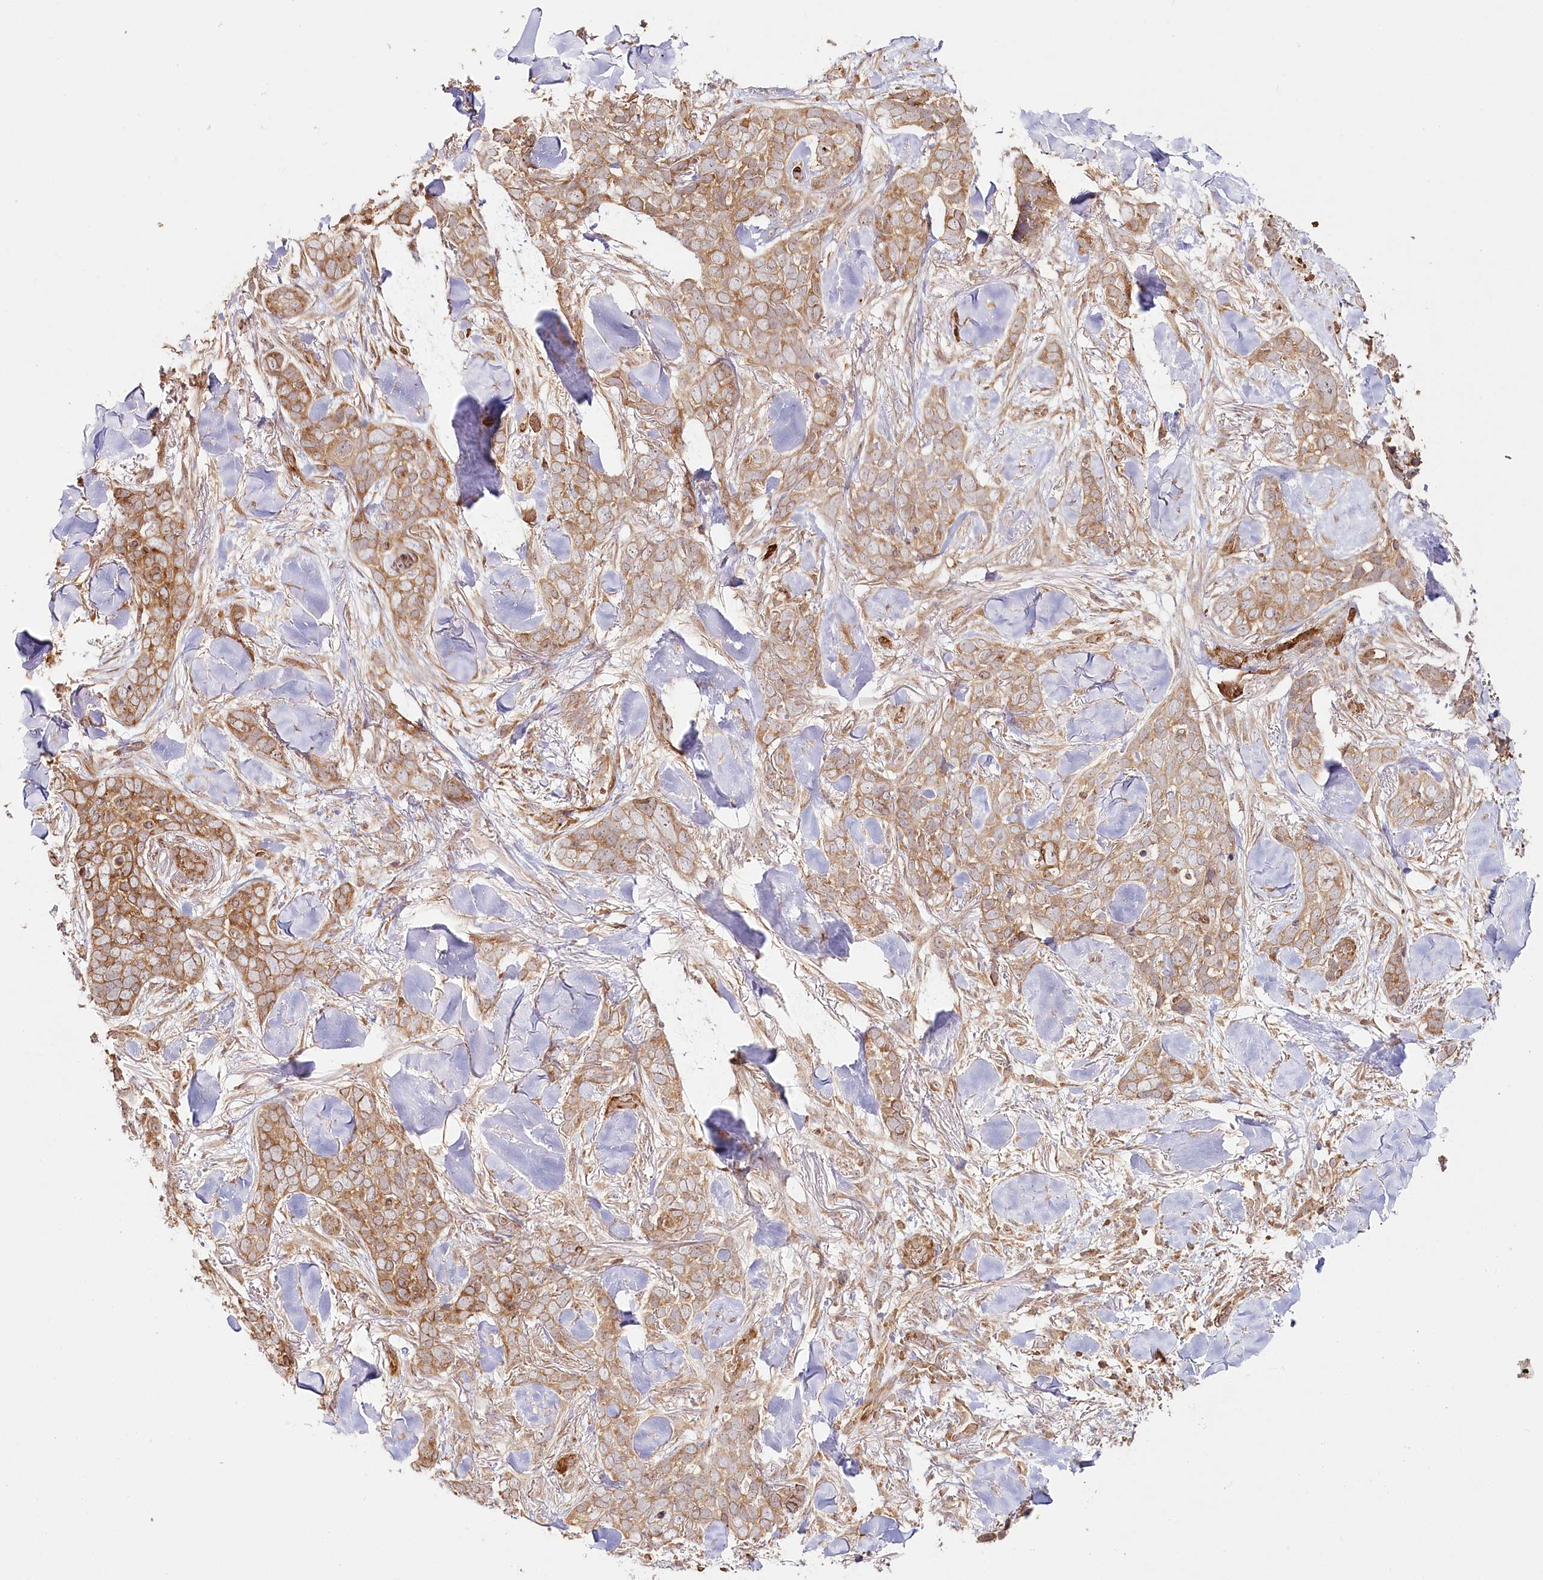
{"staining": {"intensity": "moderate", "quantity": ">75%", "location": "cytoplasmic/membranous"}, "tissue": "skin cancer", "cell_type": "Tumor cells", "image_type": "cancer", "snomed": [{"axis": "morphology", "description": "Basal cell carcinoma"}, {"axis": "topography", "description": "Skin"}], "caption": "Brown immunohistochemical staining in skin cancer exhibits moderate cytoplasmic/membranous staining in about >75% of tumor cells.", "gene": "OTUD4", "patient": {"sex": "female", "age": 82}}